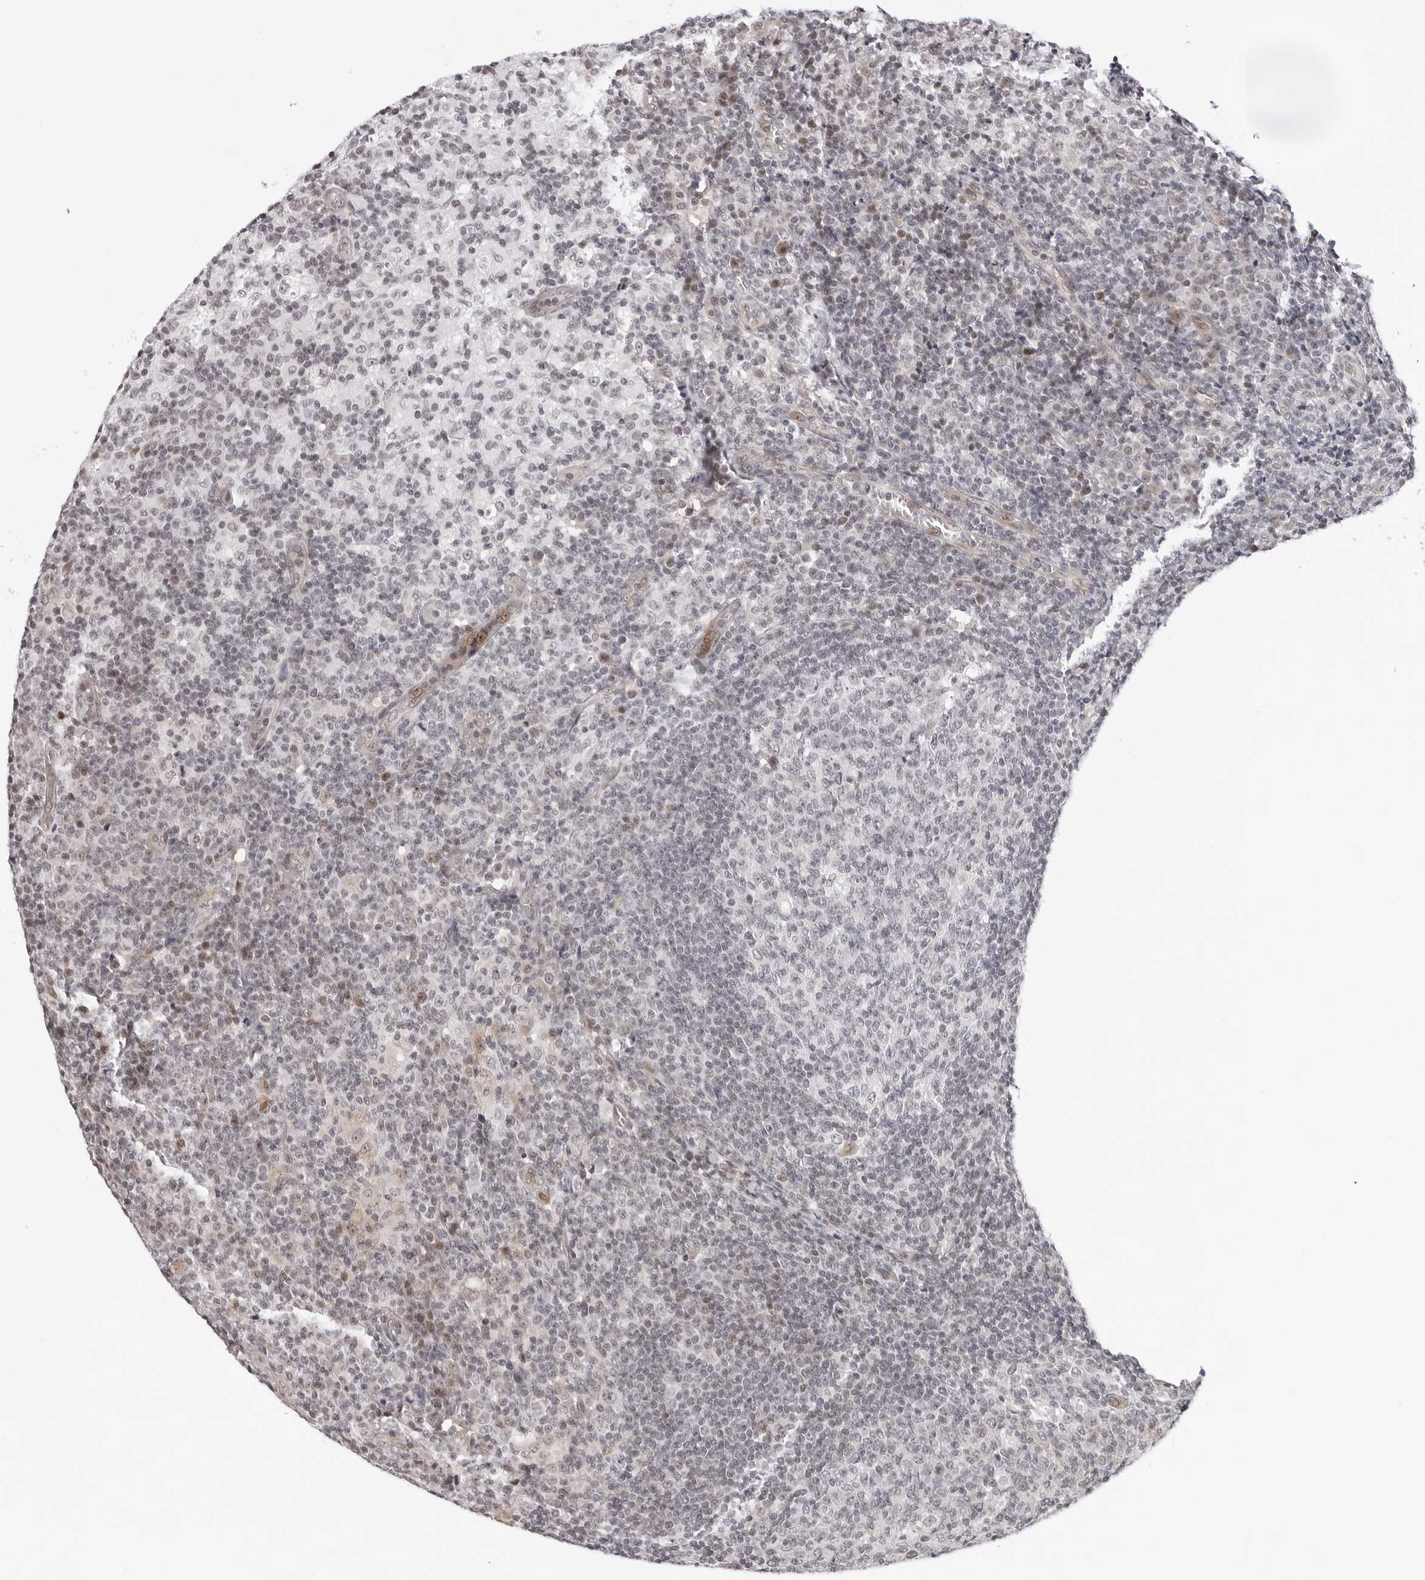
{"staining": {"intensity": "weak", "quantity": "25%-75%", "location": "nuclear"}, "tissue": "lymph node", "cell_type": "Germinal center cells", "image_type": "normal", "snomed": [{"axis": "morphology", "description": "Normal tissue, NOS"}, {"axis": "morphology", "description": "Inflammation, NOS"}, {"axis": "topography", "description": "Lymph node"}], "caption": "The immunohistochemical stain shows weak nuclear positivity in germinal center cells of normal lymph node.", "gene": "ITGB3BP", "patient": {"sex": "male", "age": 55}}